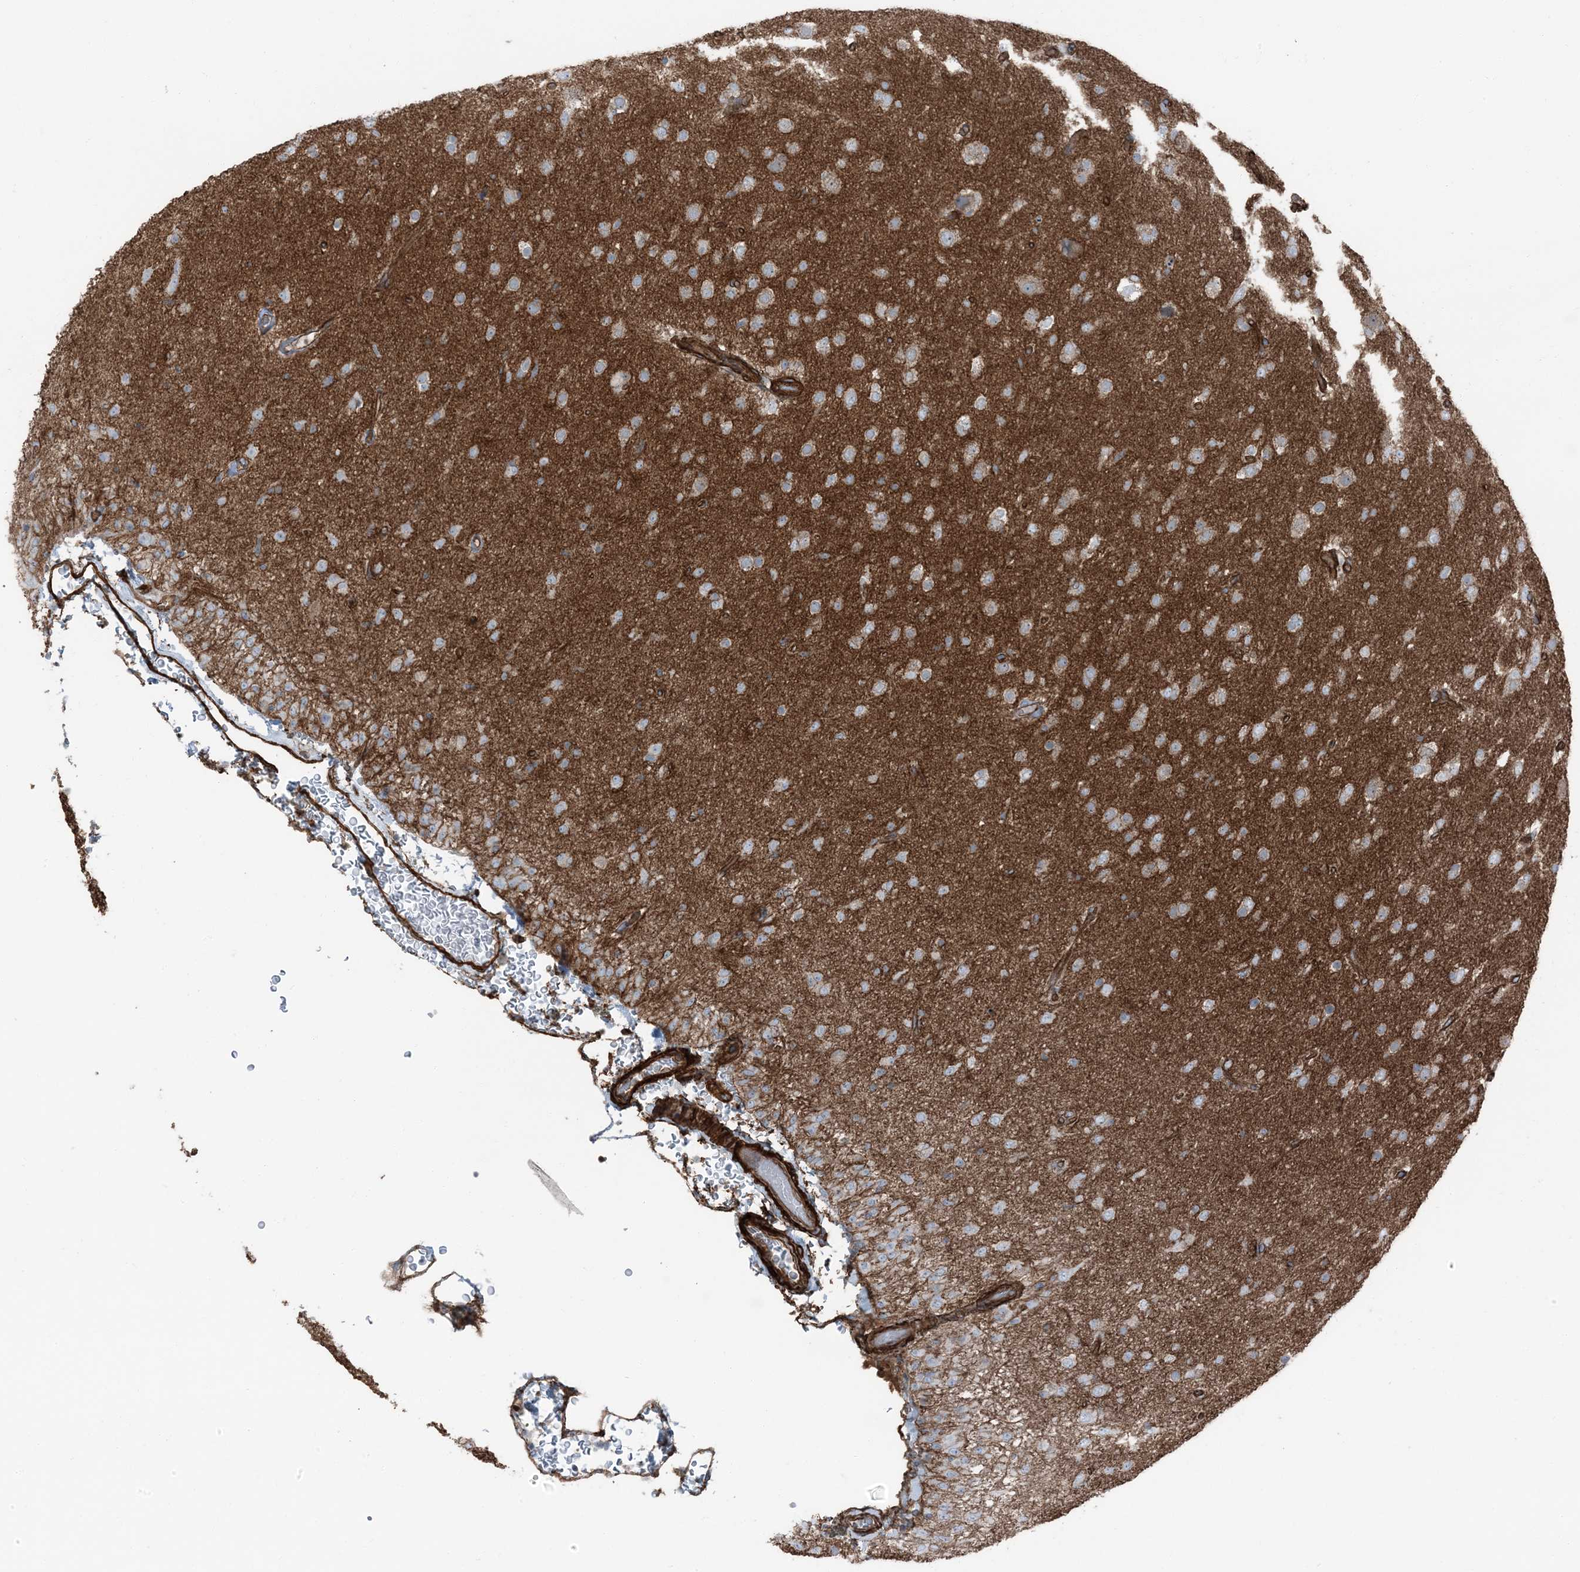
{"staining": {"intensity": "weak", "quantity": "<25%", "location": "cytoplasmic/membranous"}, "tissue": "glioma", "cell_type": "Tumor cells", "image_type": "cancer", "snomed": [{"axis": "morphology", "description": "Glioma, malignant, Low grade"}, {"axis": "topography", "description": "Brain"}], "caption": "An immunohistochemistry (IHC) photomicrograph of malignant glioma (low-grade) is shown. There is no staining in tumor cells of malignant glioma (low-grade).", "gene": "ZFP90", "patient": {"sex": "male", "age": 65}}